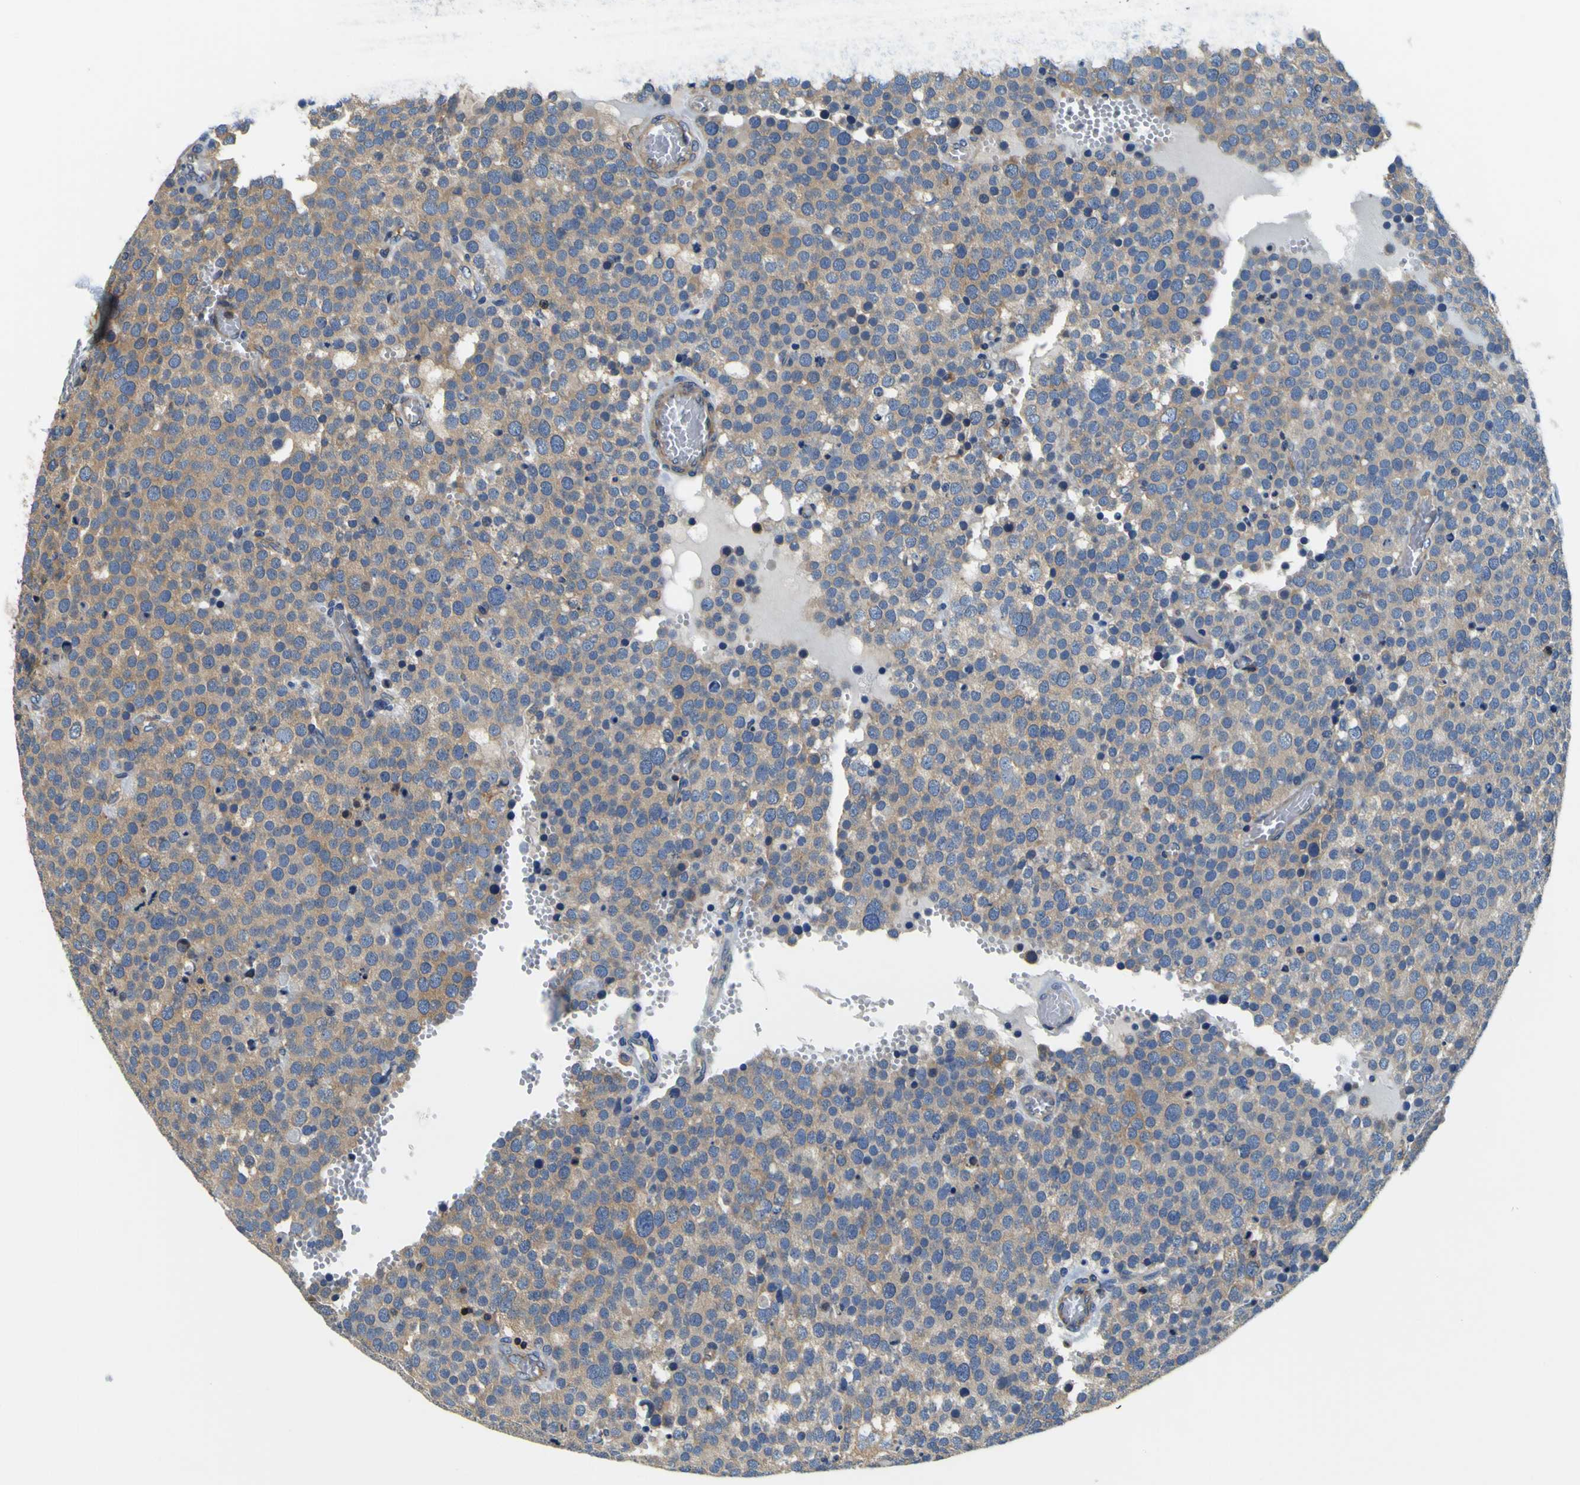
{"staining": {"intensity": "weak", "quantity": ">75%", "location": "cytoplasmic/membranous"}, "tissue": "testis cancer", "cell_type": "Tumor cells", "image_type": "cancer", "snomed": [{"axis": "morphology", "description": "Normal tissue, NOS"}, {"axis": "morphology", "description": "Seminoma, NOS"}, {"axis": "topography", "description": "Testis"}], "caption": "Seminoma (testis) tissue exhibits weak cytoplasmic/membranous staining in about >75% of tumor cells The staining was performed using DAB to visualize the protein expression in brown, while the nuclei were stained in blue with hematoxylin (Magnification: 20x).", "gene": "CNR2", "patient": {"sex": "male", "age": 71}}